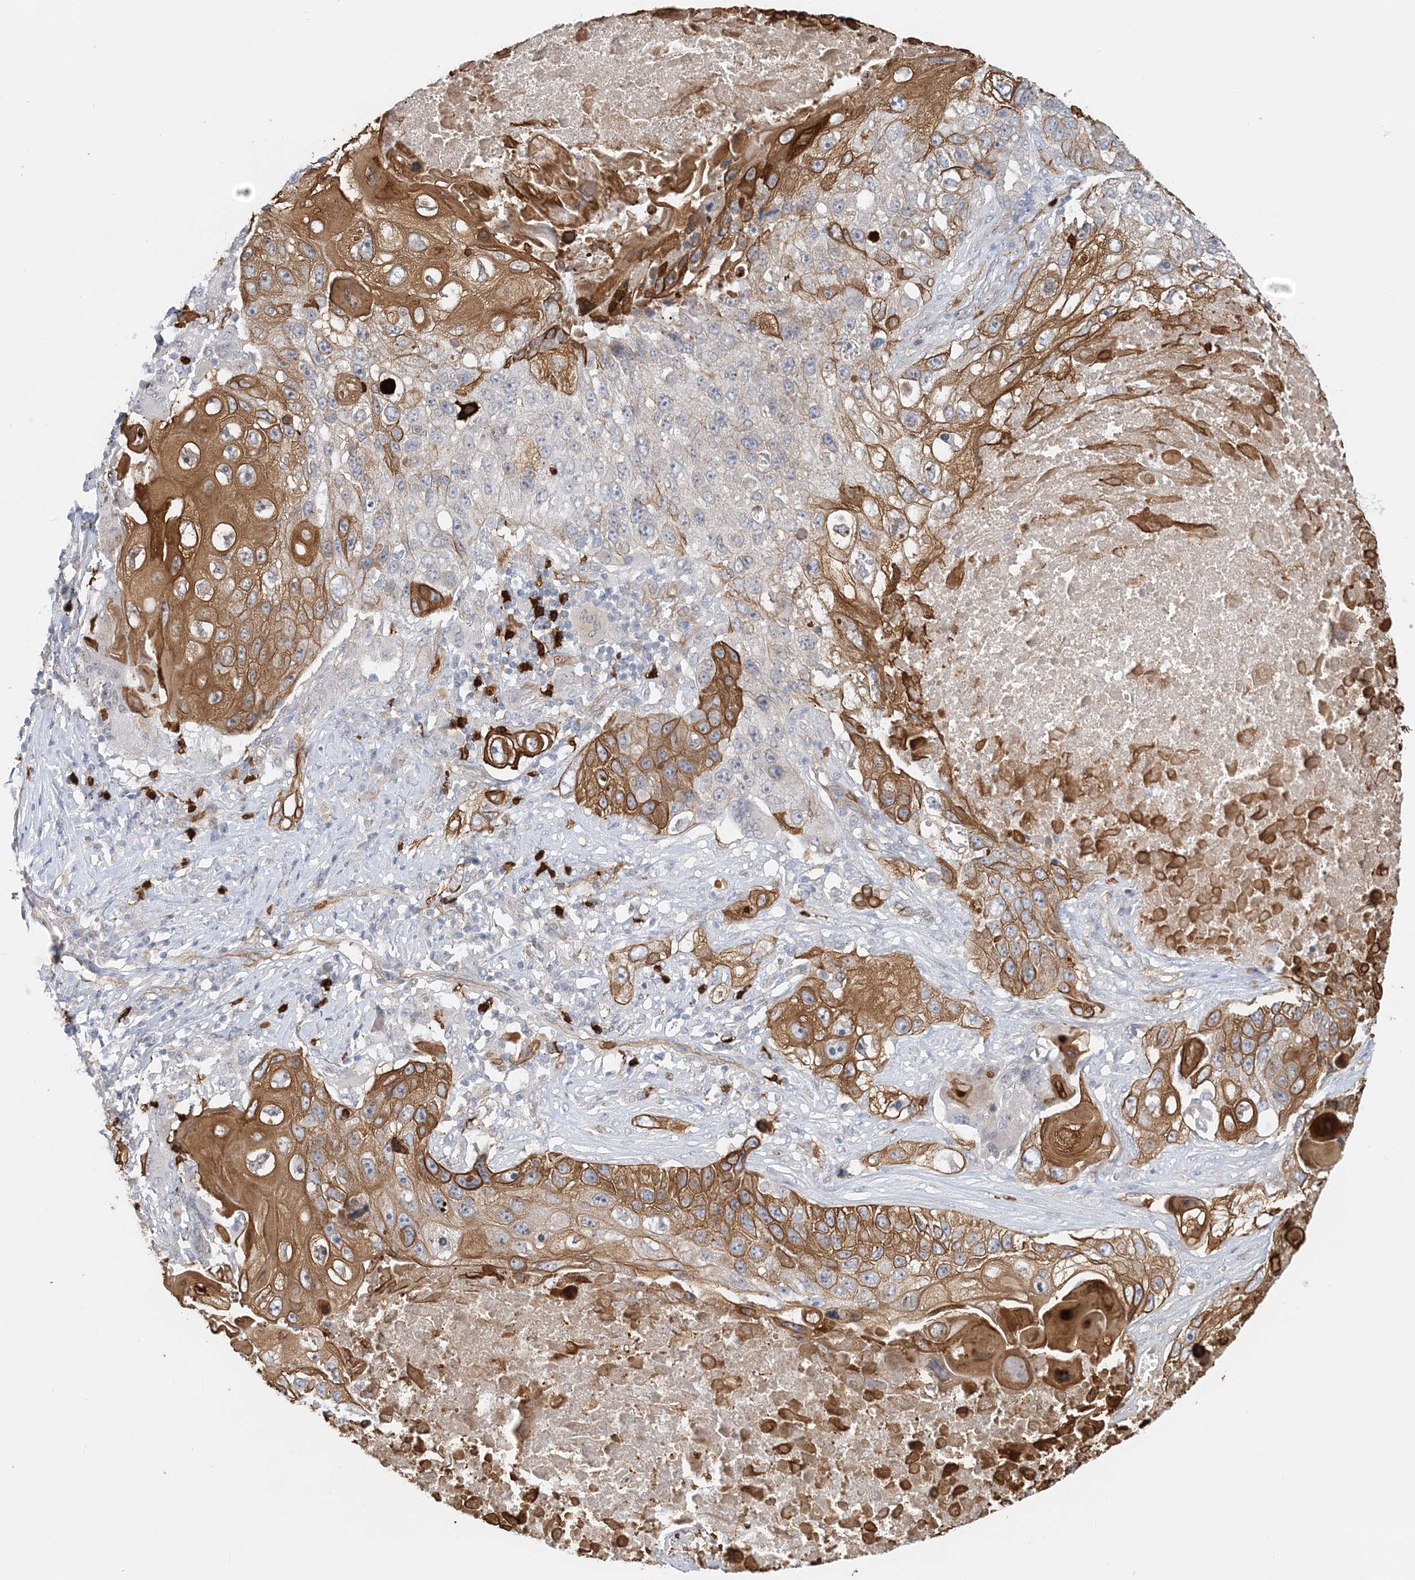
{"staining": {"intensity": "moderate", "quantity": "25%-75%", "location": "cytoplasmic/membranous"}, "tissue": "lung cancer", "cell_type": "Tumor cells", "image_type": "cancer", "snomed": [{"axis": "morphology", "description": "Squamous cell carcinoma, NOS"}, {"axis": "topography", "description": "Lung"}], "caption": "Moderate cytoplasmic/membranous staining for a protein is identified in about 25%-75% of tumor cells of lung cancer using IHC.", "gene": "DNAH1", "patient": {"sex": "male", "age": 61}}